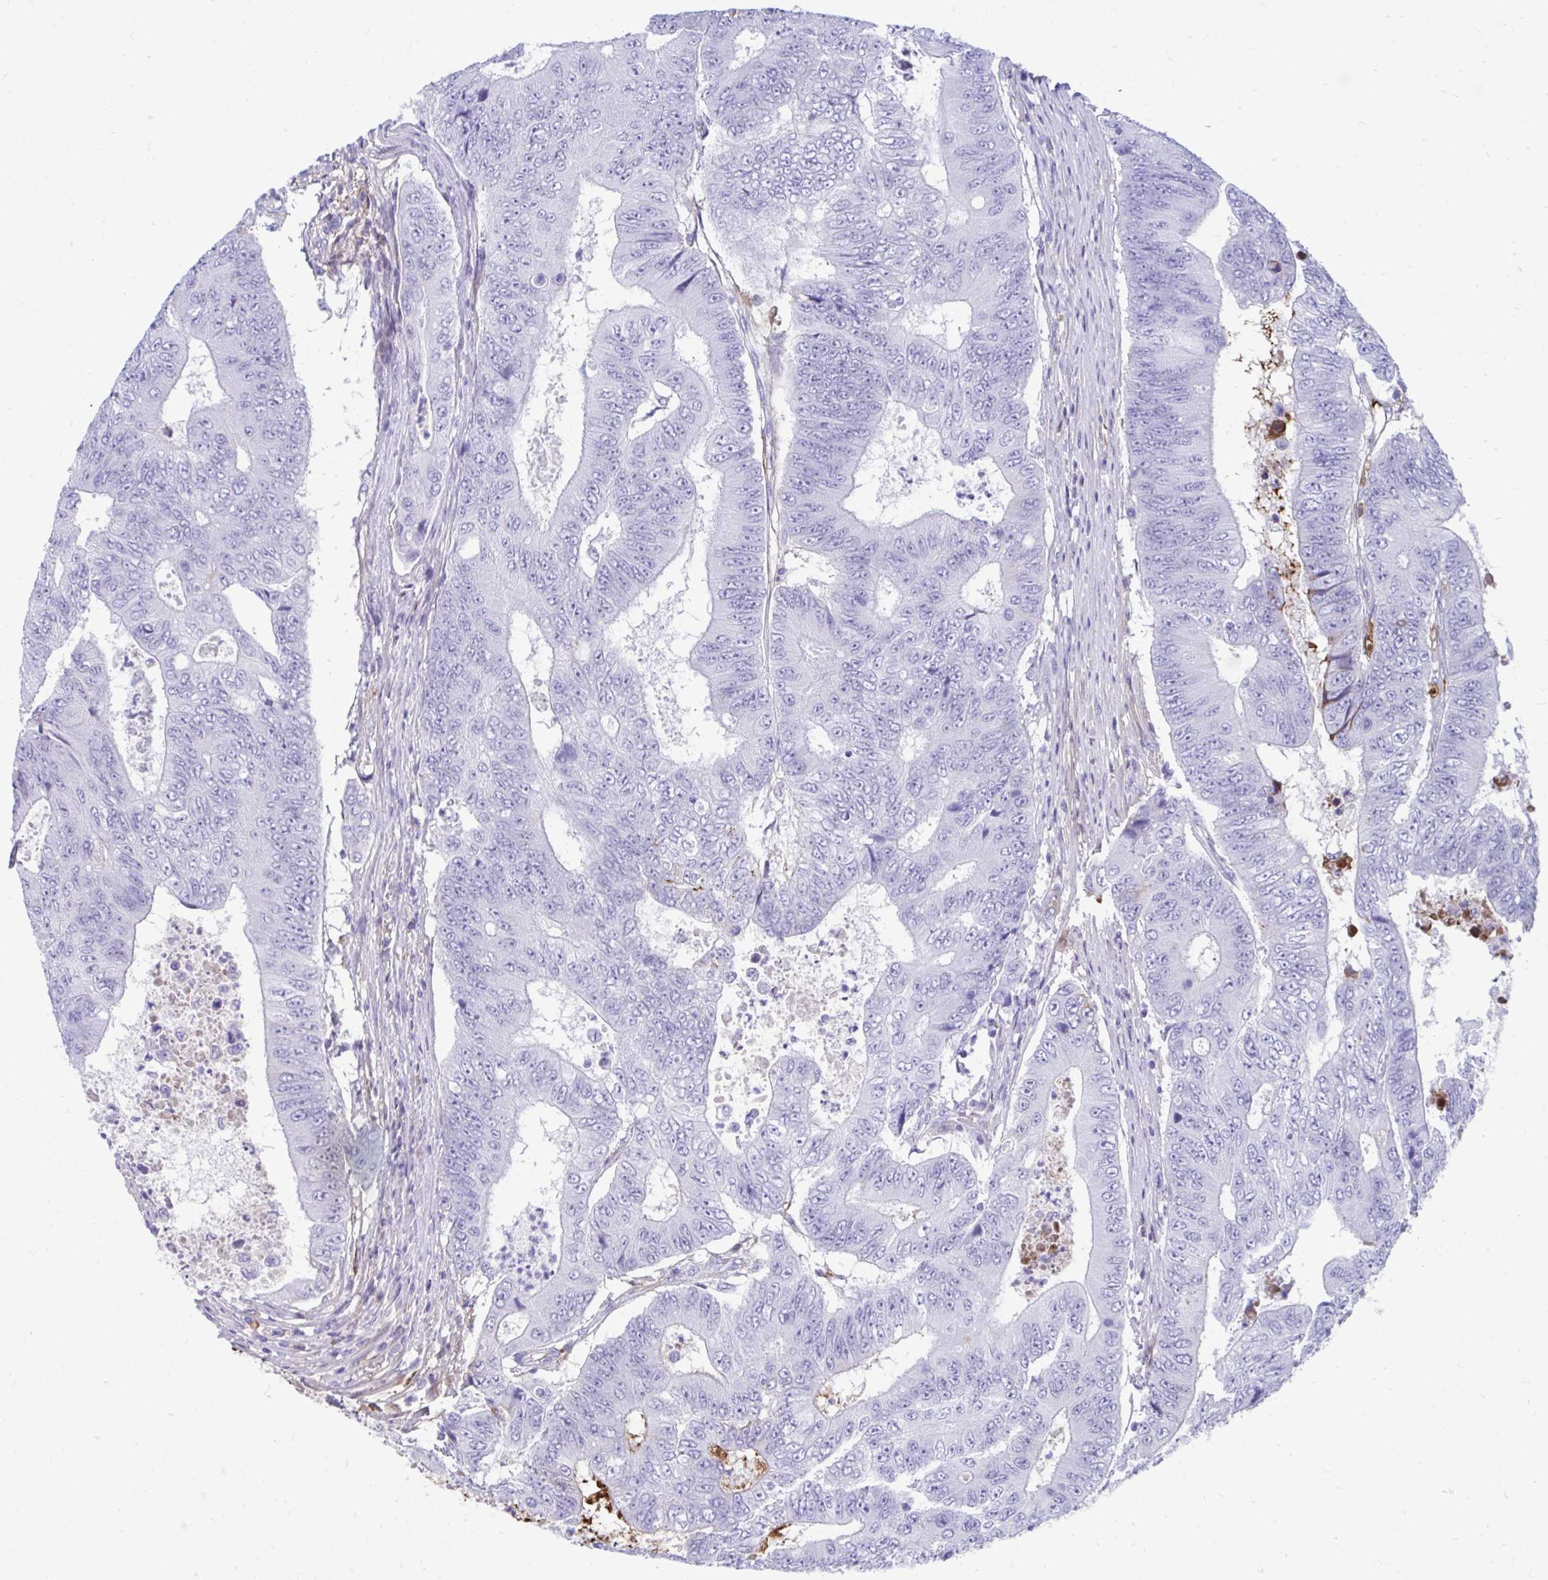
{"staining": {"intensity": "negative", "quantity": "none", "location": "none"}, "tissue": "colorectal cancer", "cell_type": "Tumor cells", "image_type": "cancer", "snomed": [{"axis": "morphology", "description": "Adenocarcinoma, NOS"}, {"axis": "topography", "description": "Colon"}], "caption": "Immunohistochemistry of colorectal cancer demonstrates no expression in tumor cells.", "gene": "SMIM9", "patient": {"sex": "female", "age": 48}}